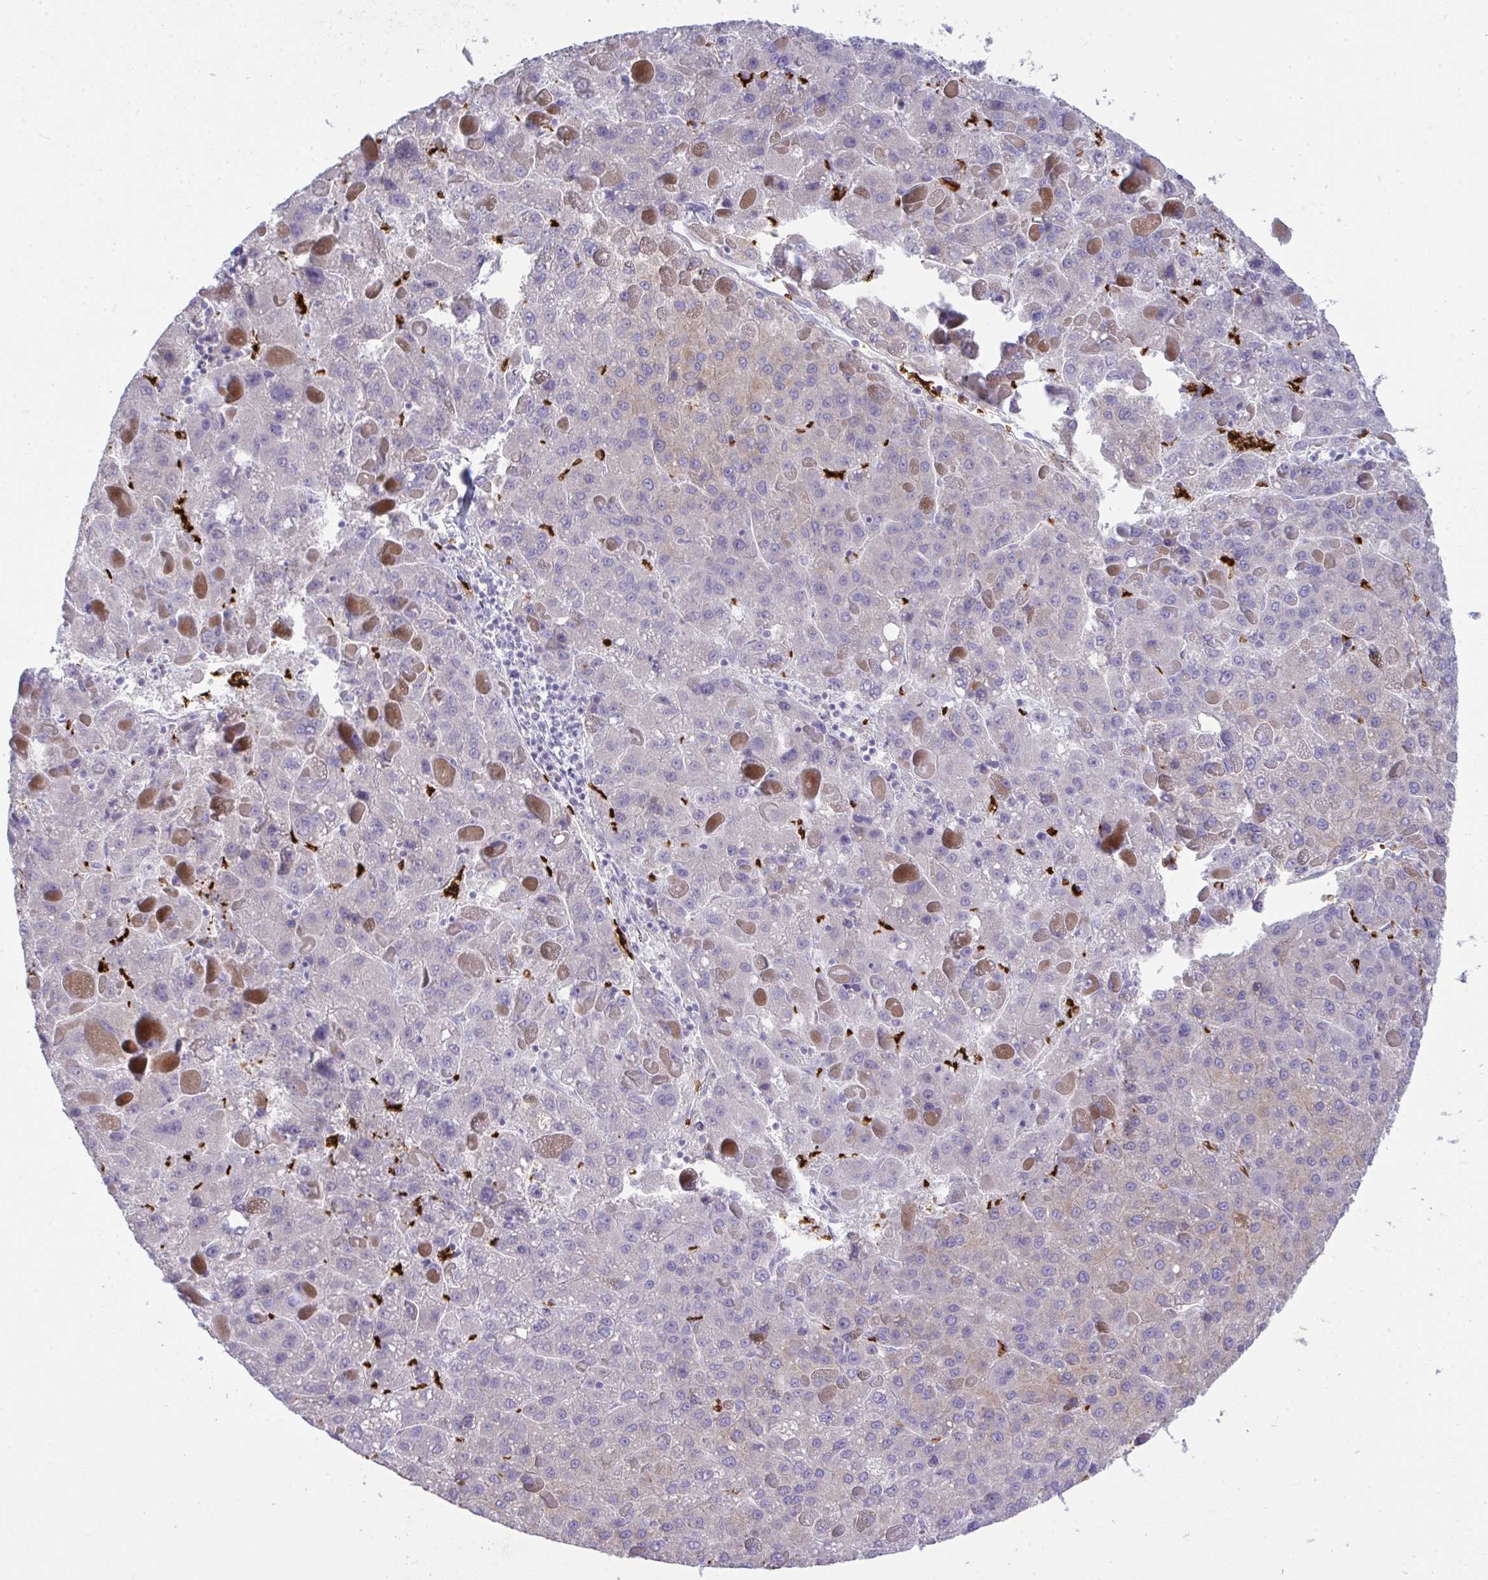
{"staining": {"intensity": "negative", "quantity": "none", "location": "none"}, "tissue": "liver cancer", "cell_type": "Tumor cells", "image_type": "cancer", "snomed": [{"axis": "morphology", "description": "Carcinoma, Hepatocellular, NOS"}, {"axis": "topography", "description": "Liver"}], "caption": "This is an immunohistochemistry (IHC) micrograph of human liver cancer (hepatocellular carcinoma). There is no staining in tumor cells.", "gene": "SPTB", "patient": {"sex": "female", "age": 82}}